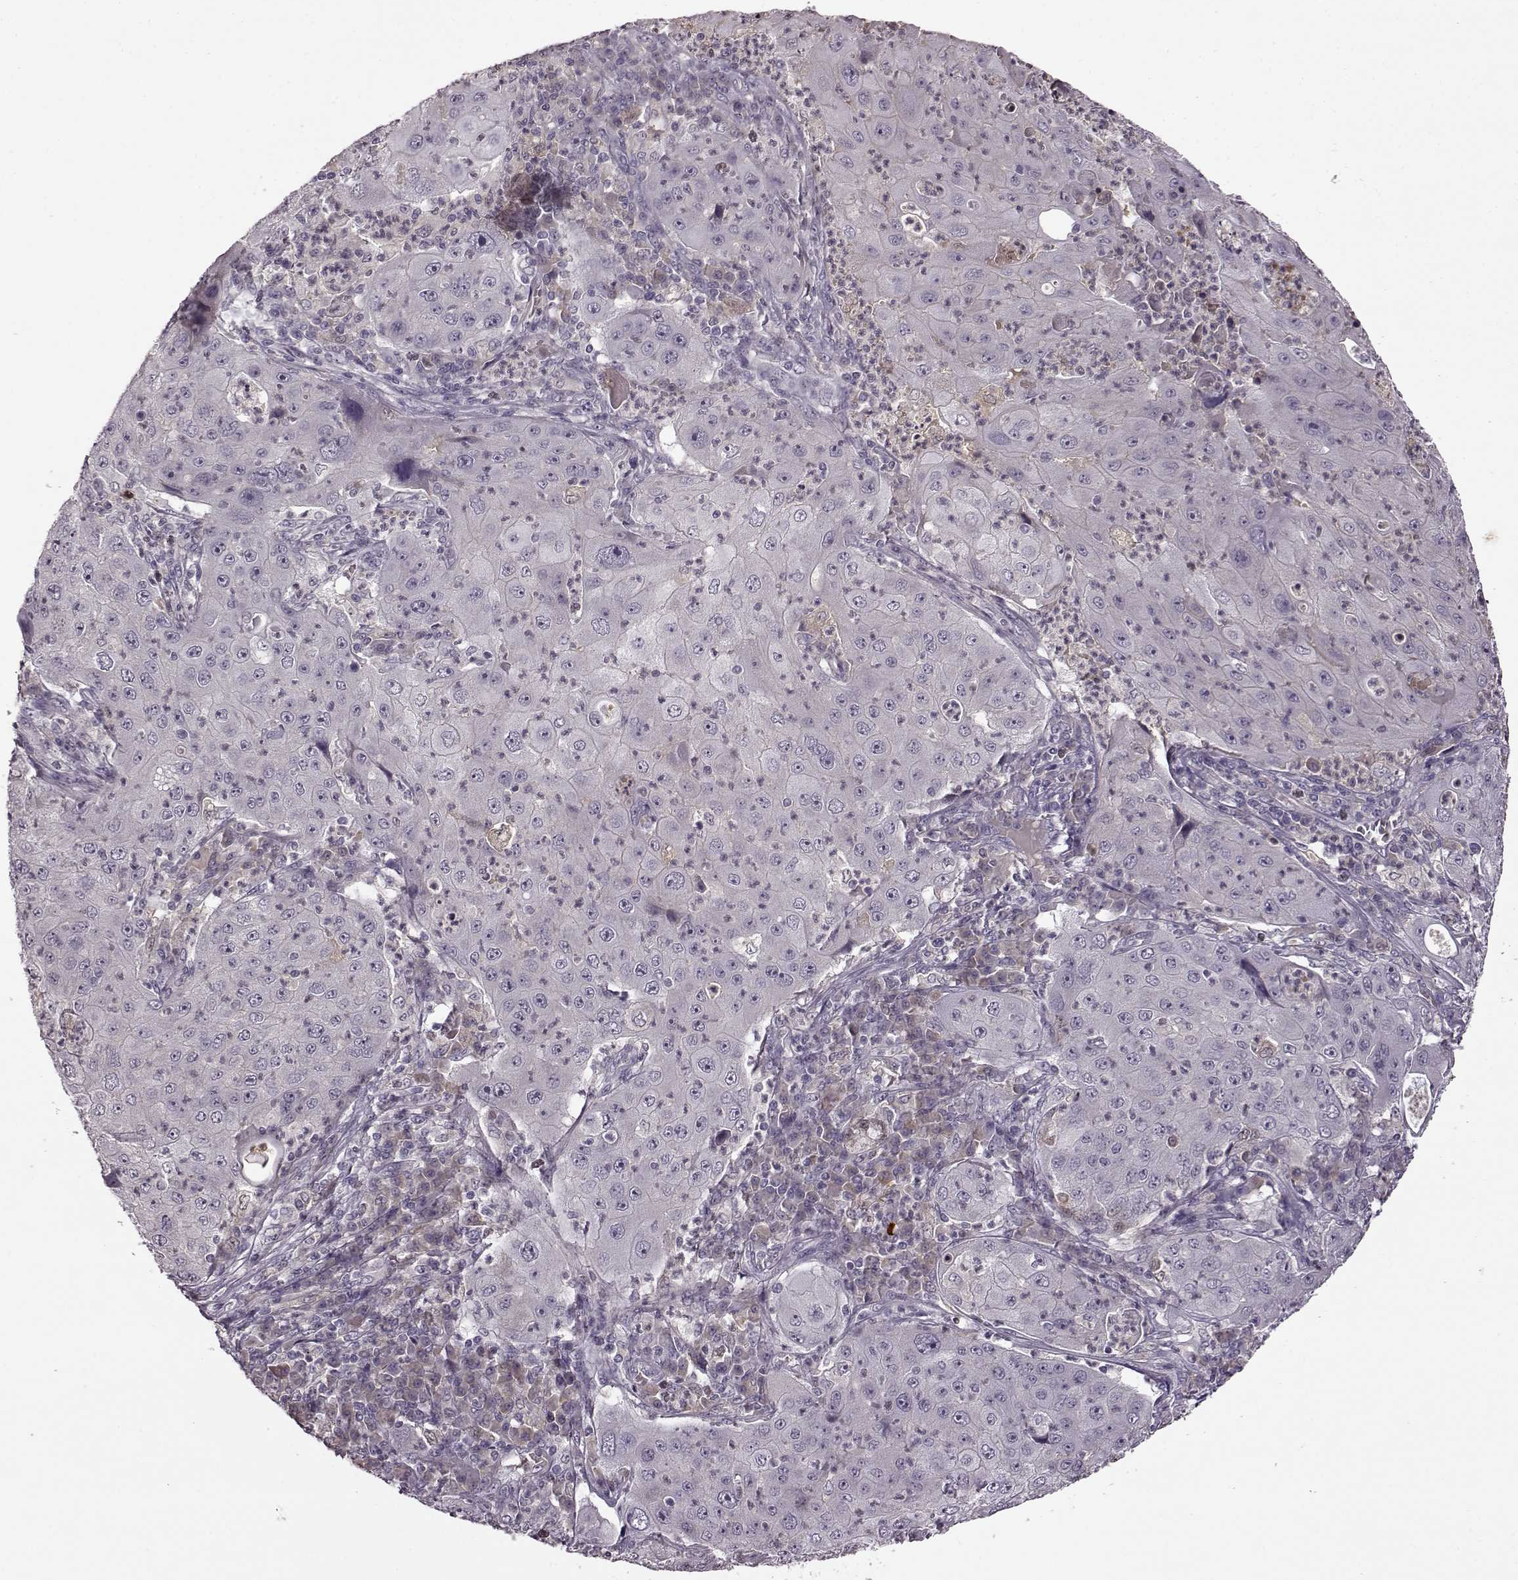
{"staining": {"intensity": "negative", "quantity": "none", "location": "none"}, "tissue": "lung cancer", "cell_type": "Tumor cells", "image_type": "cancer", "snomed": [{"axis": "morphology", "description": "Squamous cell carcinoma, NOS"}, {"axis": "topography", "description": "Lung"}], "caption": "There is no significant expression in tumor cells of lung cancer.", "gene": "CNGA3", "patient": {"sex": "female", "age": 59}}